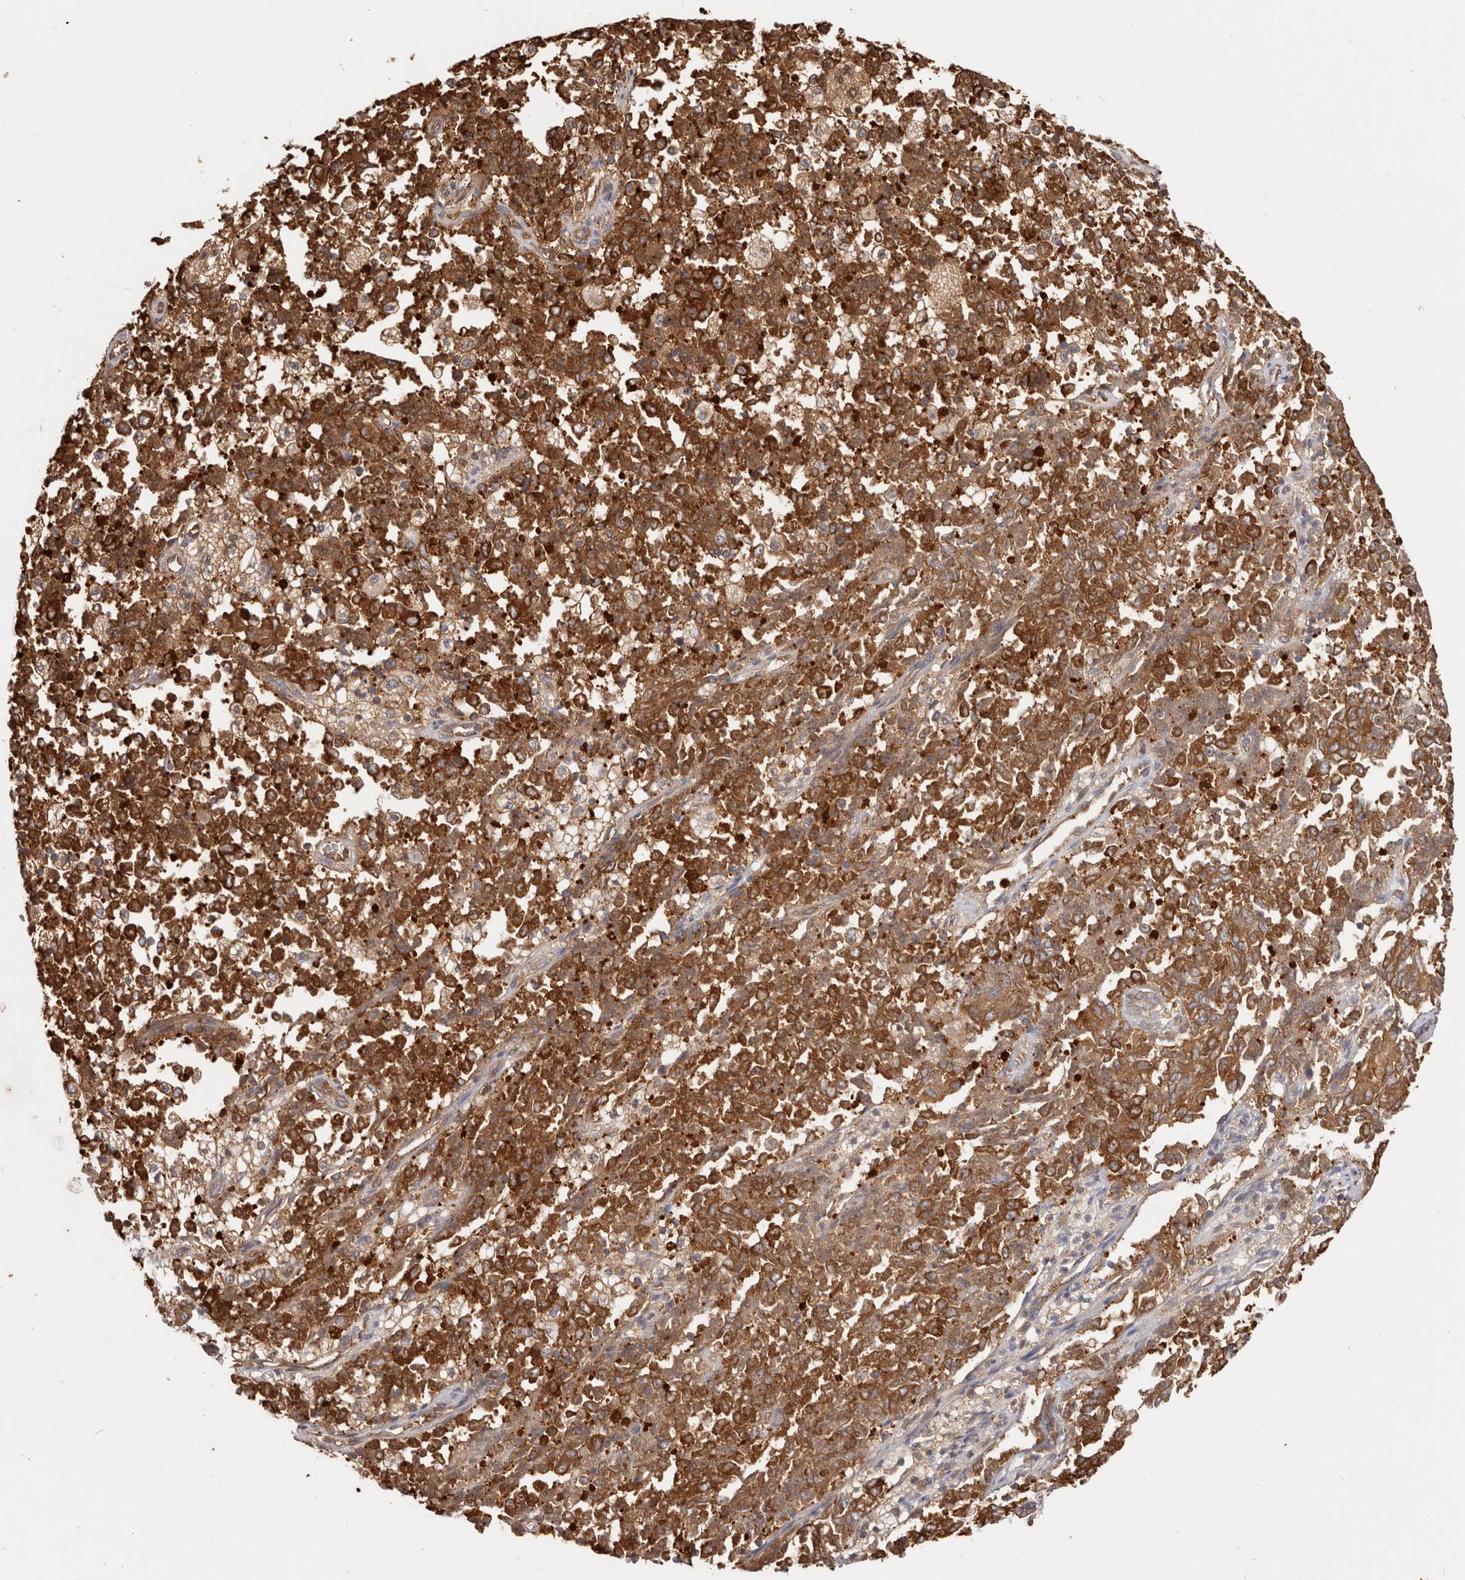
{"staining": {"intensity": "strong", "quantity": ">75%", "location": "cytoplasmic/membranous"}, "tissue": "endometrial cancer", "cell_type": "Tumor cells", "image_type": "cancer", "snomed": [{"axis": "morphology", "description": "Adenocarcinoma, NOS"}, {"axis": "topography", "description": "Endometrium"}], "caption": "This image demonstrates immunohistochemistry staining of human endometrial cancer, with high strong cytoplasmic/membranous staining in approximately >75% of tumor cells.", "gene": "EPRS1", "patient": {"sex": "female", "age": 80}}